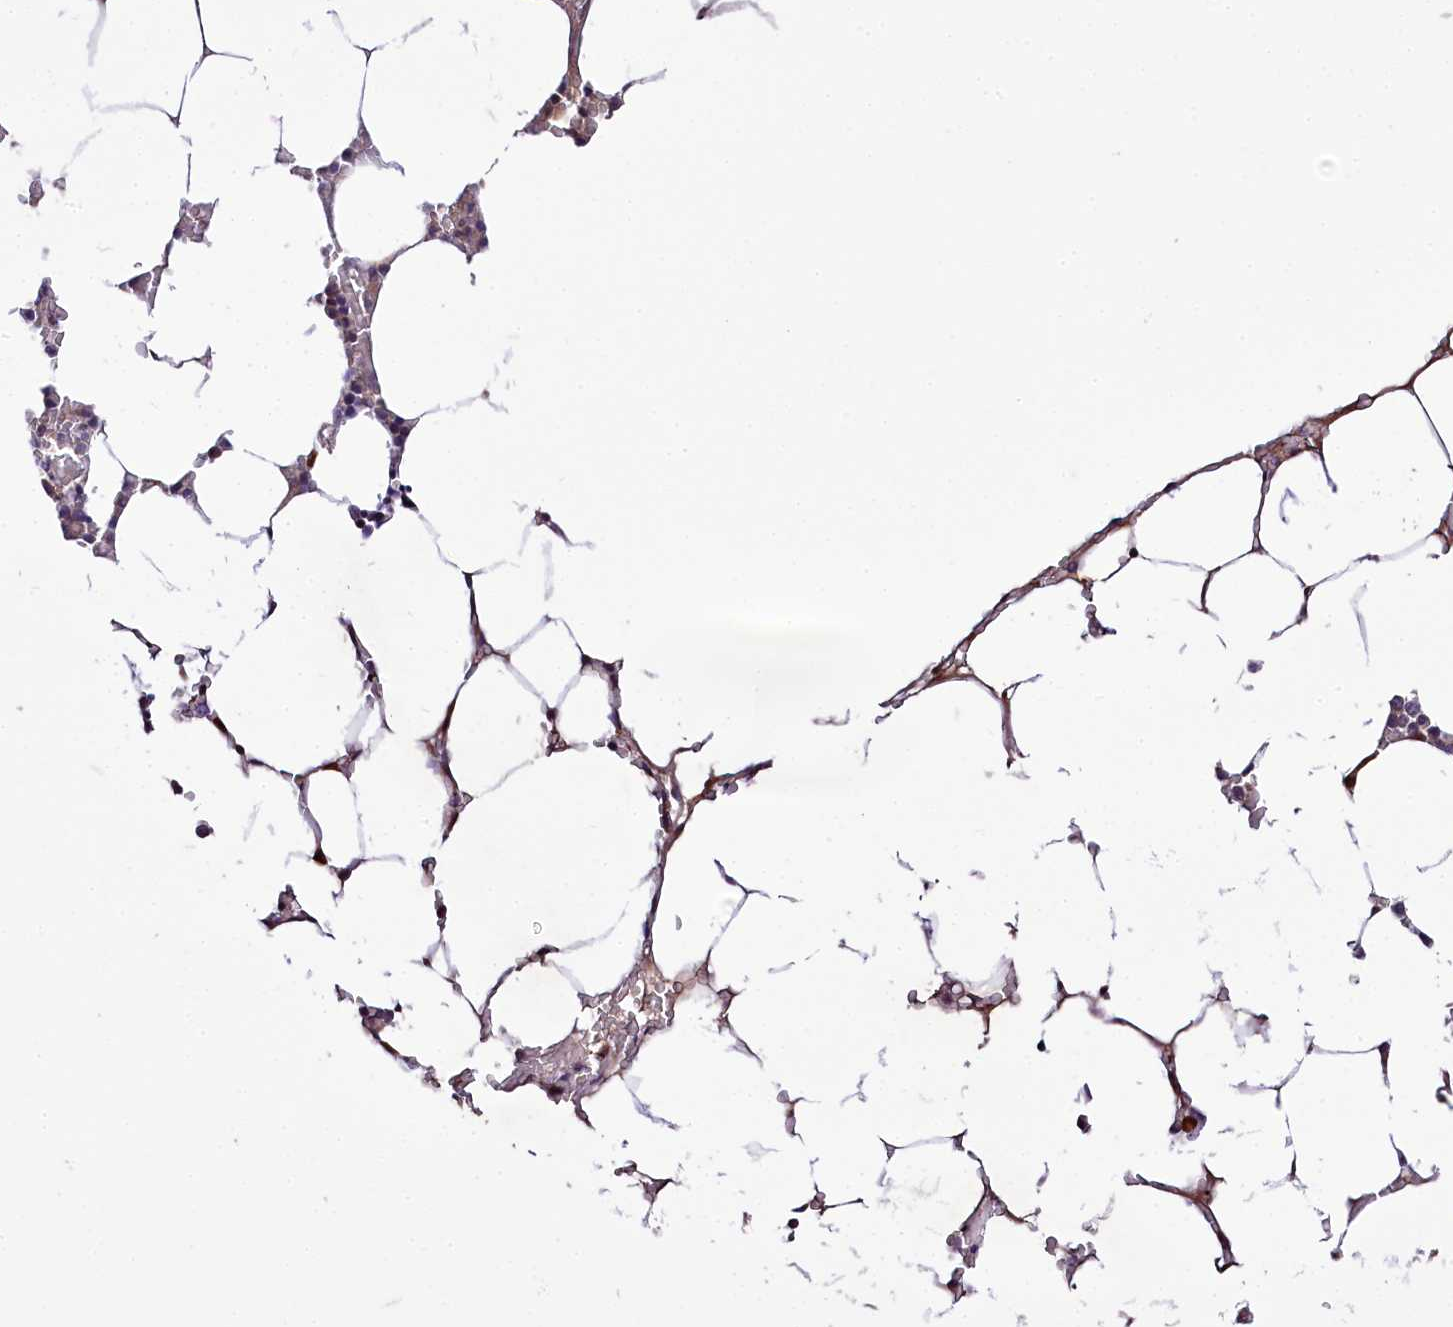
{"staining": {"intensity": "moderate", "quantity": "<25%", "location": "cytoplasmic/membranous"}, "tissue": "bone marrow", "cell_type": "Hematopoietic cells", "image_type": "normal", "snomed": [{"axis": "morphology", "description": "Normal tissue, NOS"}, {"axis": "topography", "description": "Bone marrow"}], "caption": "DAB immunohistochemical staining of benign human bone marrow demonstrates moderate cytoplasmic/membranous protein expression in approximately <25% of hematopoietic cells. (DAB IHC, brown staining for protein, blue staining for nuclei).", "gene": "ZC3H12C", "patient": {"sex": "male", "age": 70}}